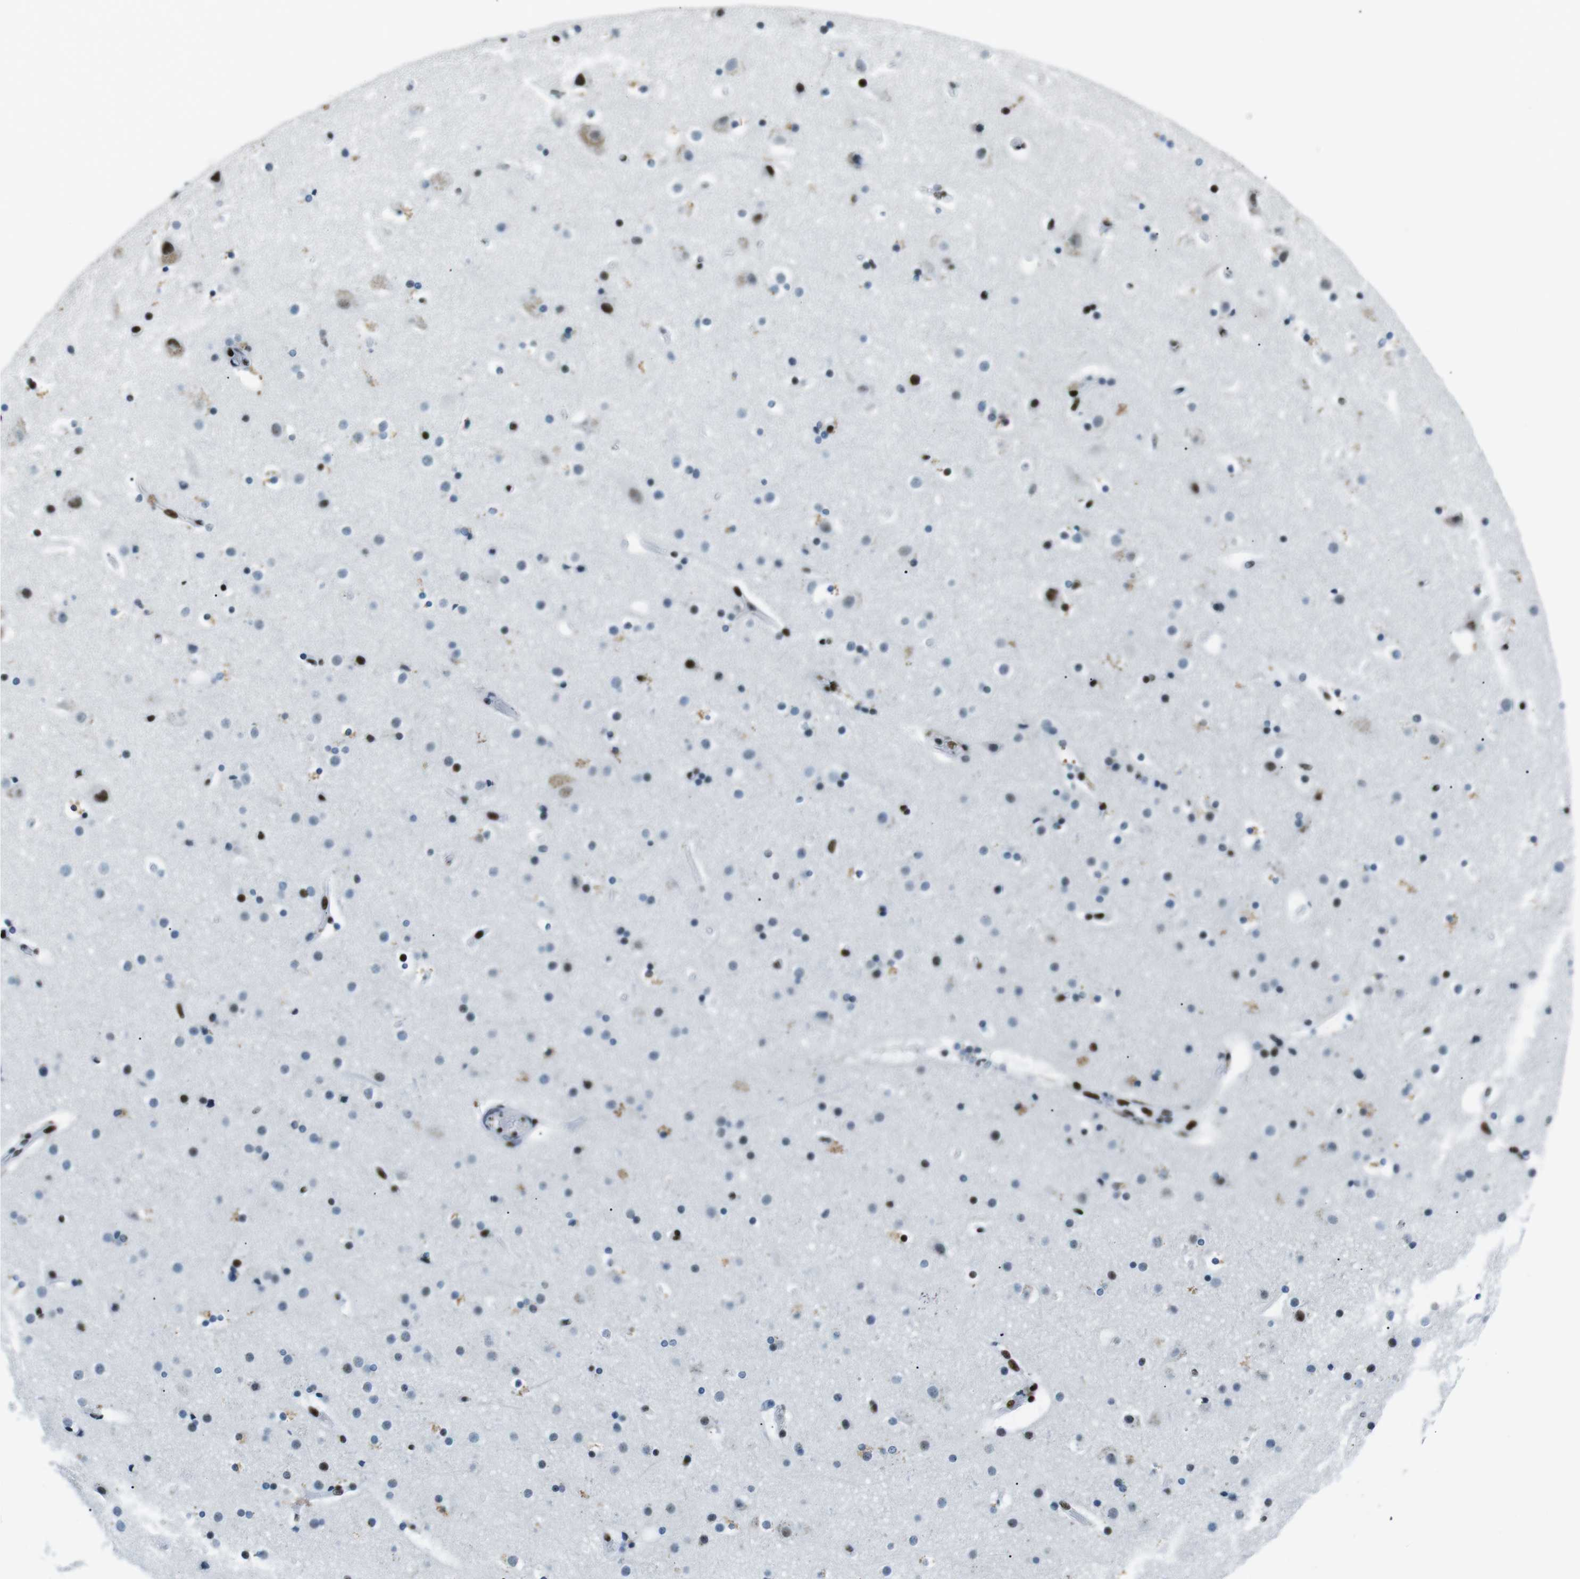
{"staining": {"intensity": "strong", "quantity": ">75%", "location": "nuclear"}, "tissue": "cerebral cortex", "cell_type": "Endothelial cells", "image_type": "normal", "snomed": [{"axis": "morphology", "description": "Normal tissue, NOS"}, {"axis": "topography", "description": "Cerebral cortex"}], "caption": "A high-resolution micrograph shows immunohistochemistry staining of unremarkable cerebral cortex, which demonstrates strong nuclear positivity in approximately >75% of endothelial cells. (IHC, brightfield microscopy, high magnification).", "gene": "PML", "patient": {"sex": "male", "age": 57}}